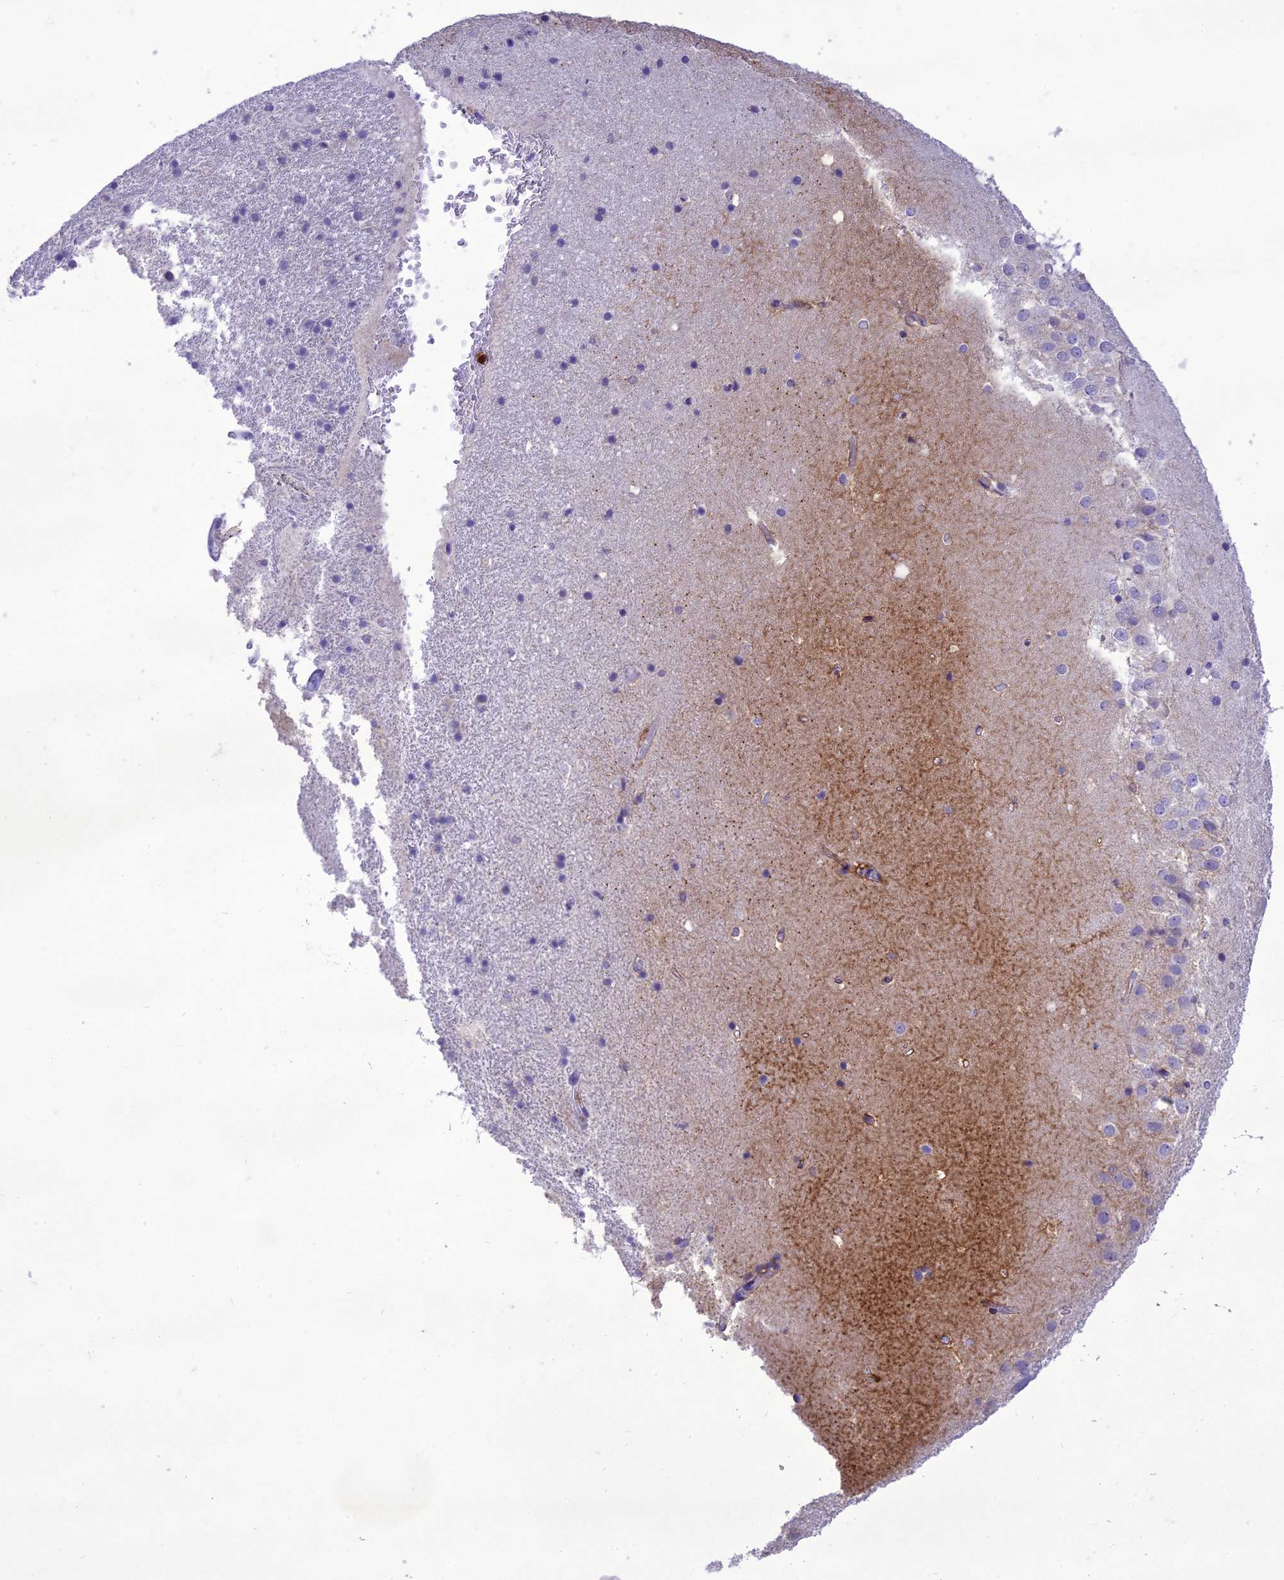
{"staining": {"intensity": "negative", "quantity": "none", "location": "none"}, "tissue": "hippocampus", "cell_type": "Glial cells", "image_type": "normal", "snomed": [{"axis": "morphology", "description": "Normal tissue, NOS"}, {"axis": "topography", "description": "Hippocampus"}], "caption": "A high-resolution photomicrograph shows immunohistochemistry staining of unremarkable hippocampus, which shows no significant staining in glial cells.", "gene": "SLC13A5", "patient": {"sex": "female", "age": 52}}